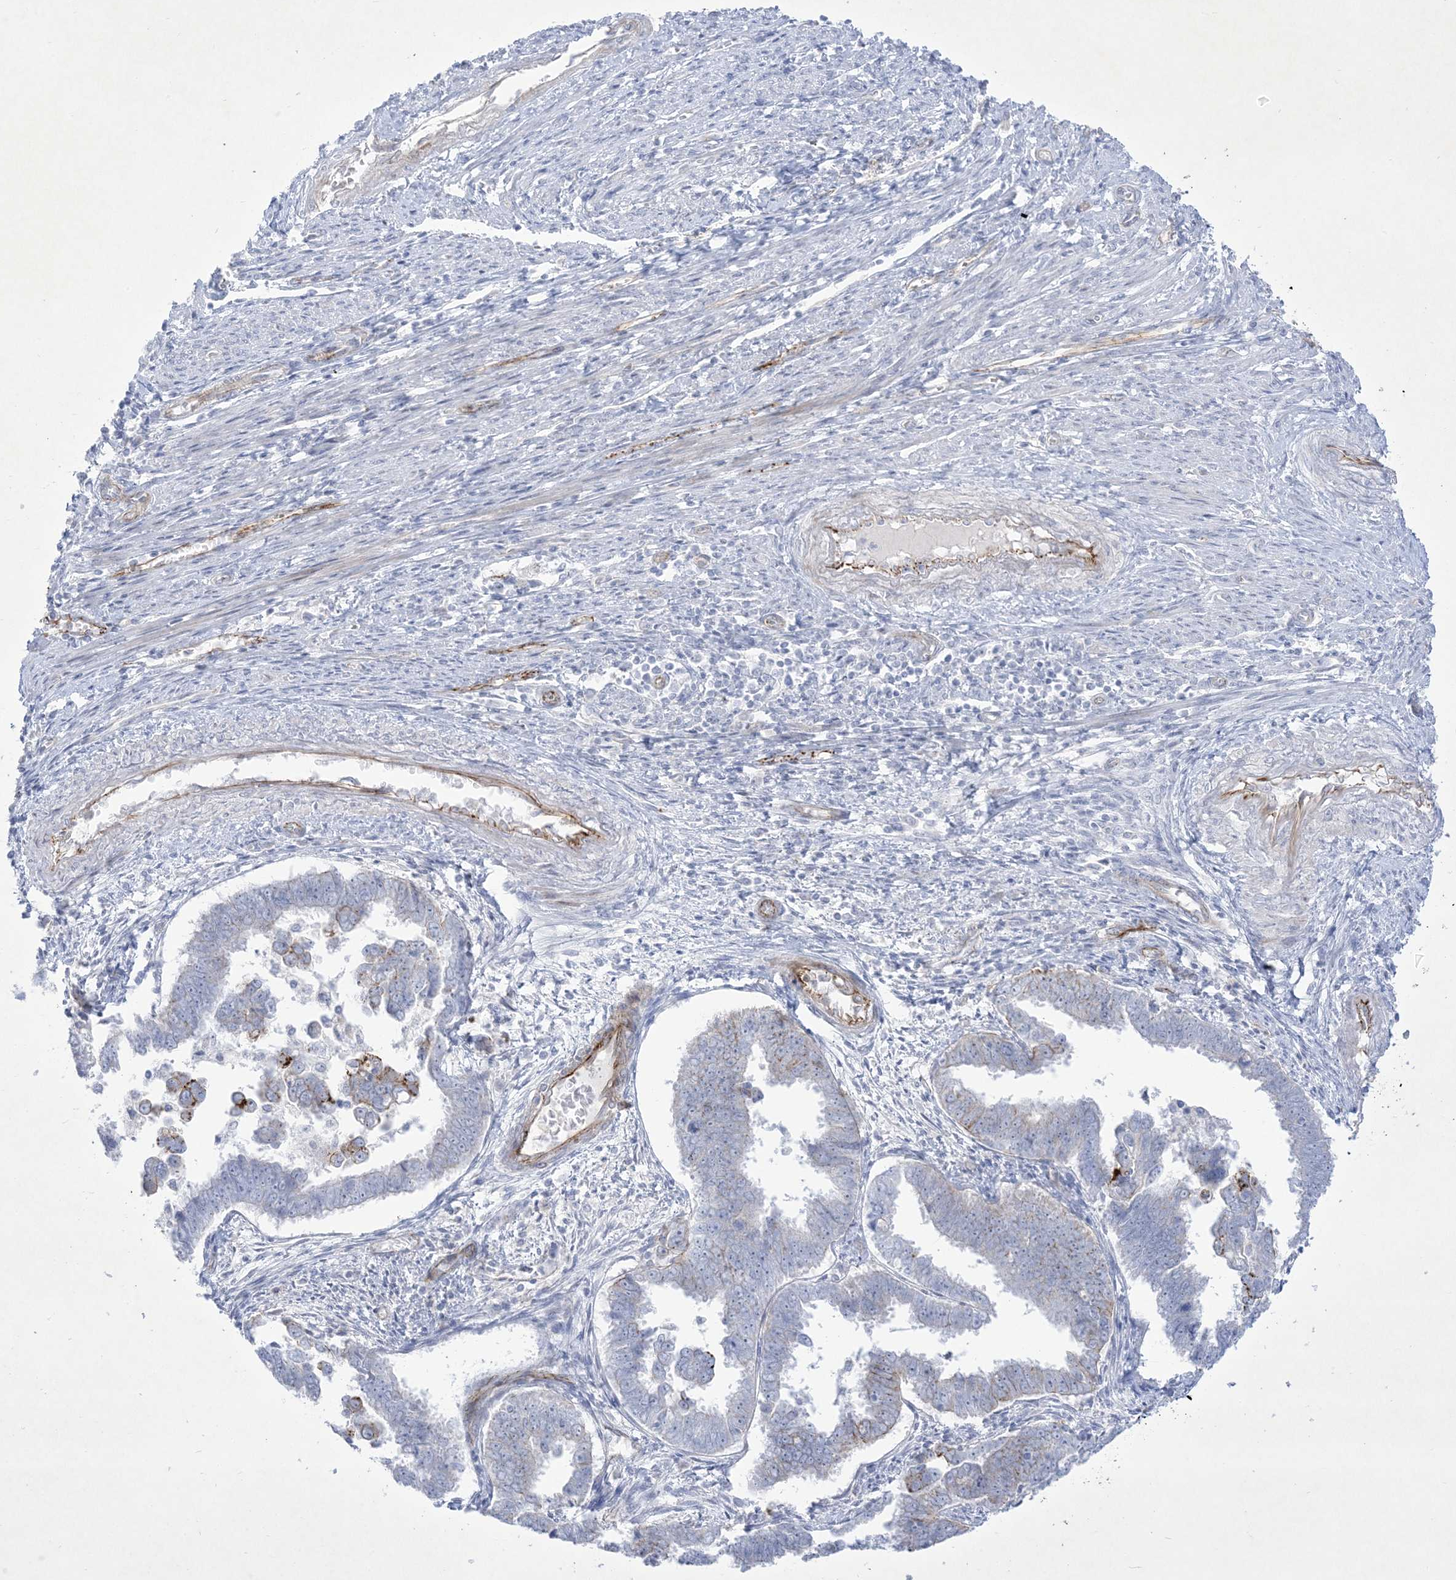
{"staining": {"intensity": "negative", "quantity": "none", "location": "none"}, "tissue": "endometrial cancer", "cell_type": "Tumor cells", "image_type": "cancer", "snomed": [{"axis": "morphology", "description": "Adenocarcinoma, NOS"}, {"axis": "topography", "description": "Endometrium"}], "caption": "This is an immunohistochemistry (IHC) micrograph of endometrial cancer (adenocarcinoma). There is no expression in tumor cells.", "gene": "B3GNT7", "patient": {"sex": "female", "age": 75}}